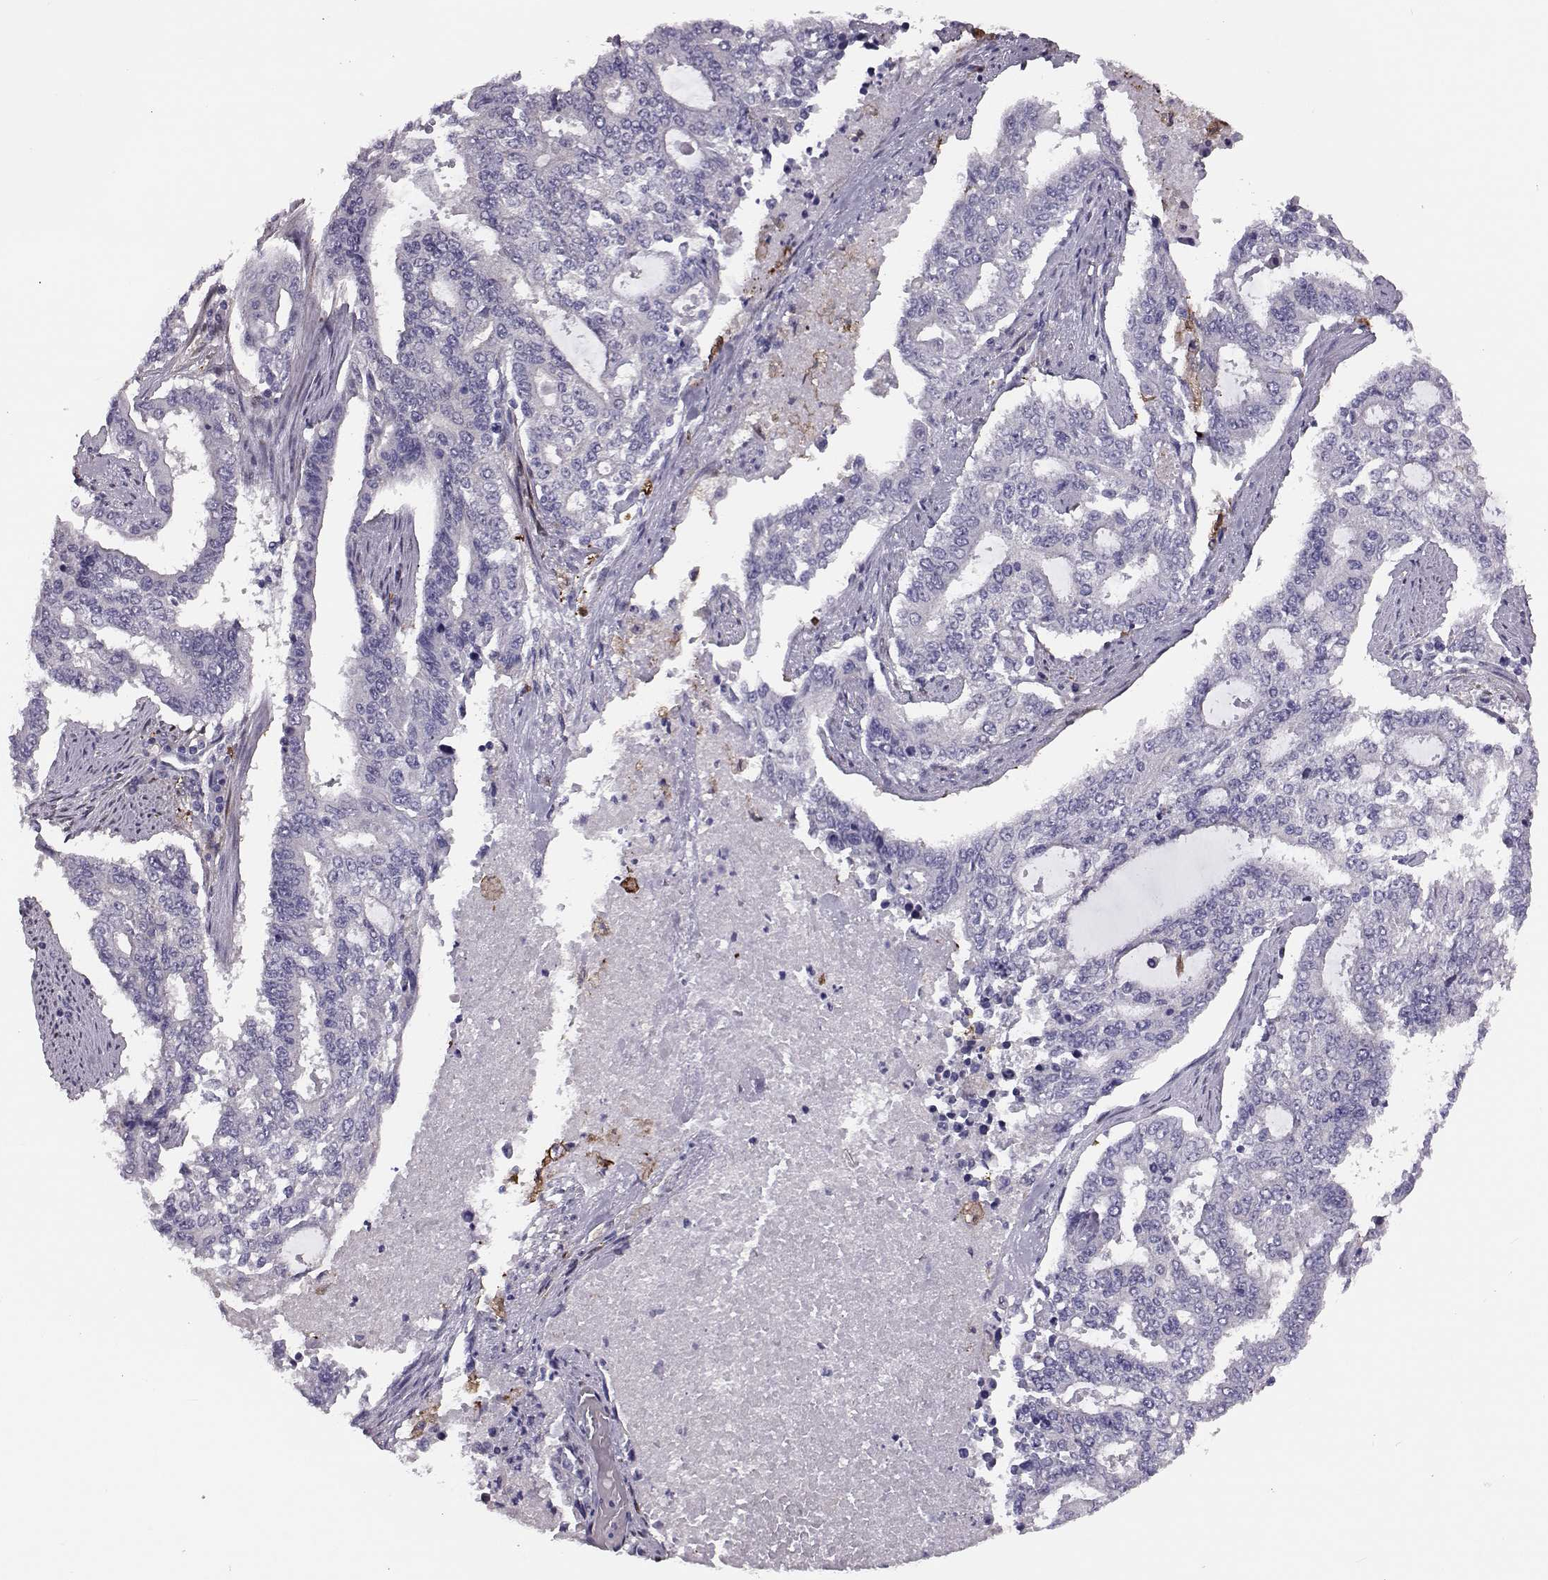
{"staining": {"intensity": "negative", "quantity": "none", "location": "none"}, "tissue": "endometrial cancer", "cell_type": "Tumor cells", "image_type": "cancer", "snomed": [{"axis": "morphology", "description": "Adenocarcinoma, NOS"}, {"axis": "topography", "description": "Uterus"}], "caption": "Adenocarcinoma (endometrial) stained for a protein using IHC reveals no staining tumor cells.", "gene": "ADGRG5", "patient": {"sex": "female", "age": 59}}